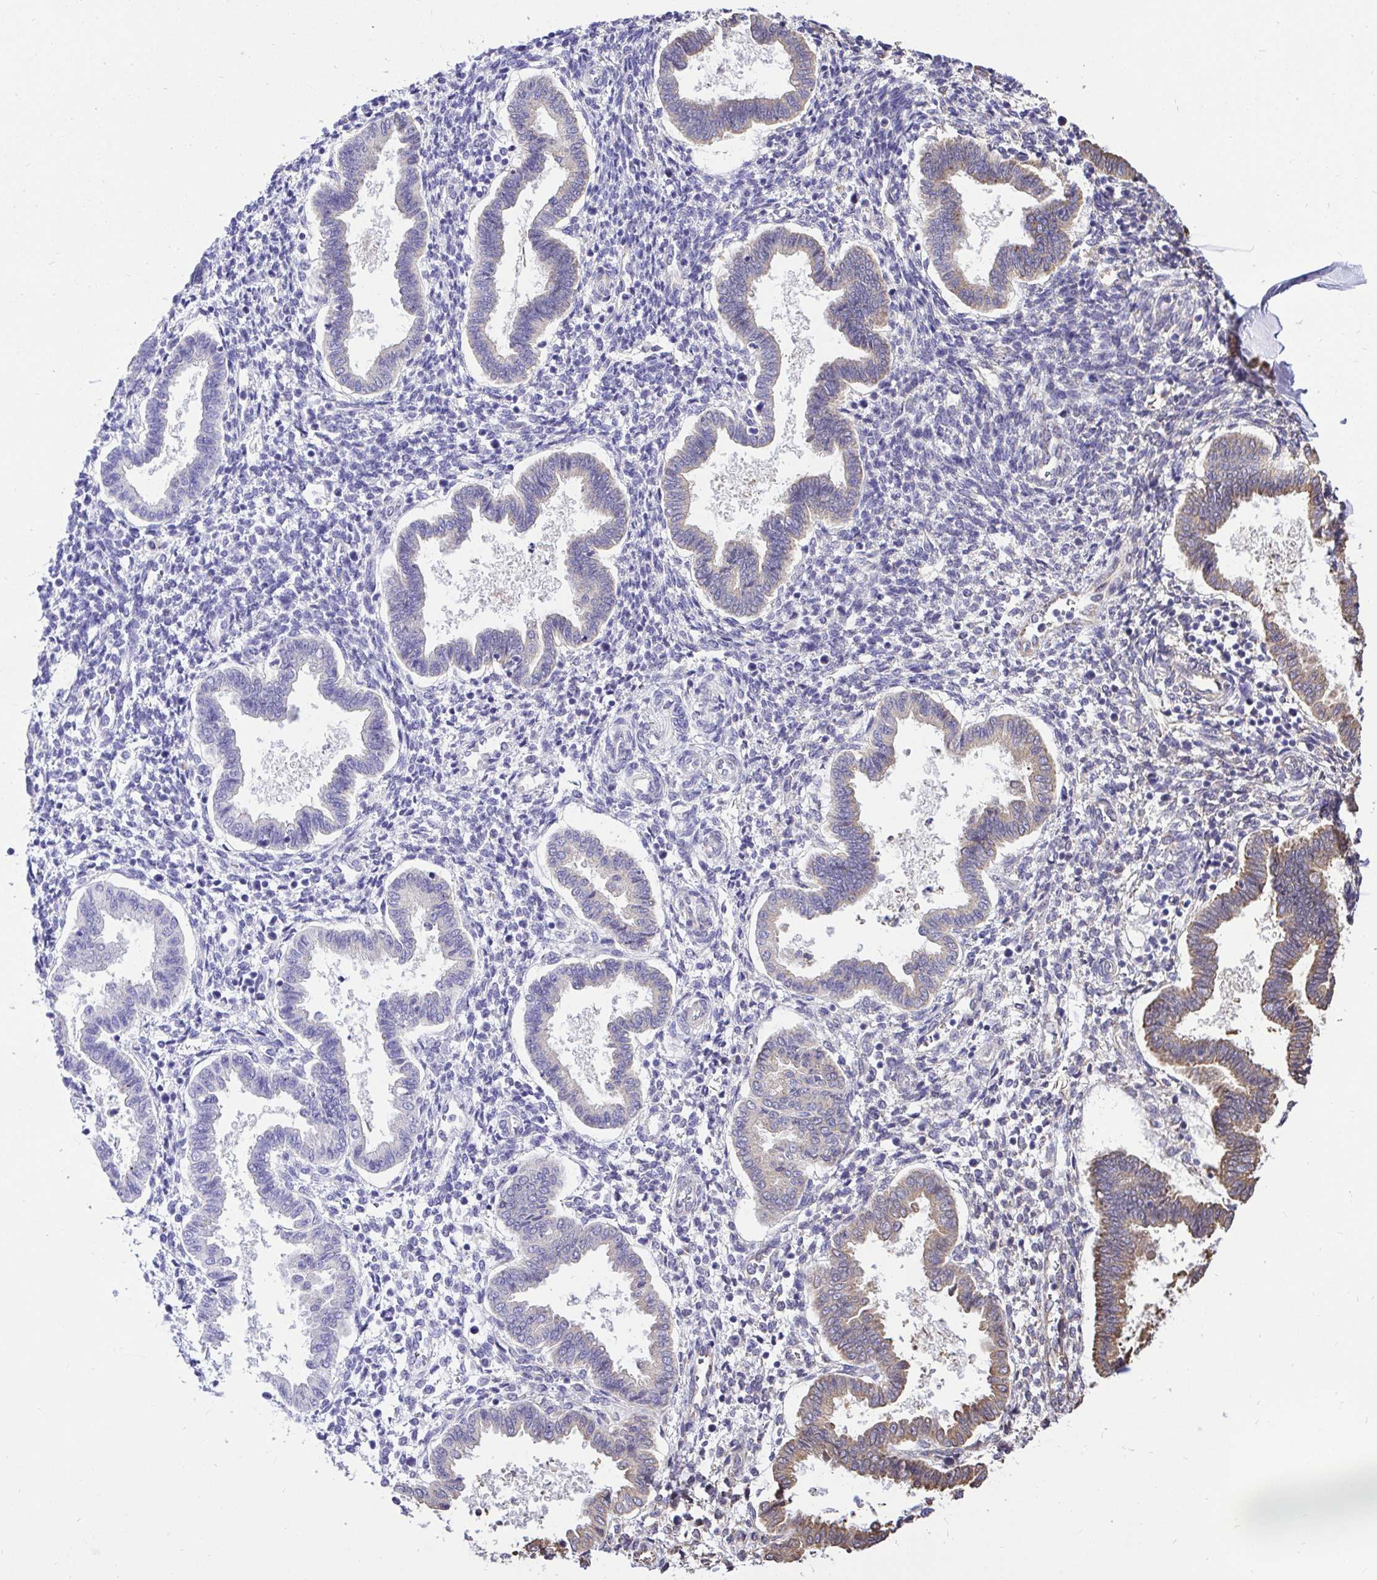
{"staining": {"intensity": "negative", "quantity": "none", "location": "none"}, "tissue": "endometrium", "cell_type": "Cells in endometrial stroma", "image_type": "normal", "snomed": [{"axis": "morphology", "description": "Normal tissue, NOS"}, {"axis": "topography", "description": "Endometrium"}], "caption": "Protein analysis of unremarkable endometrium shows no significant expression in cells in endometrial stroma.", "gene": "CCDC122", "patient": {"sex": "female", "age": 24}}